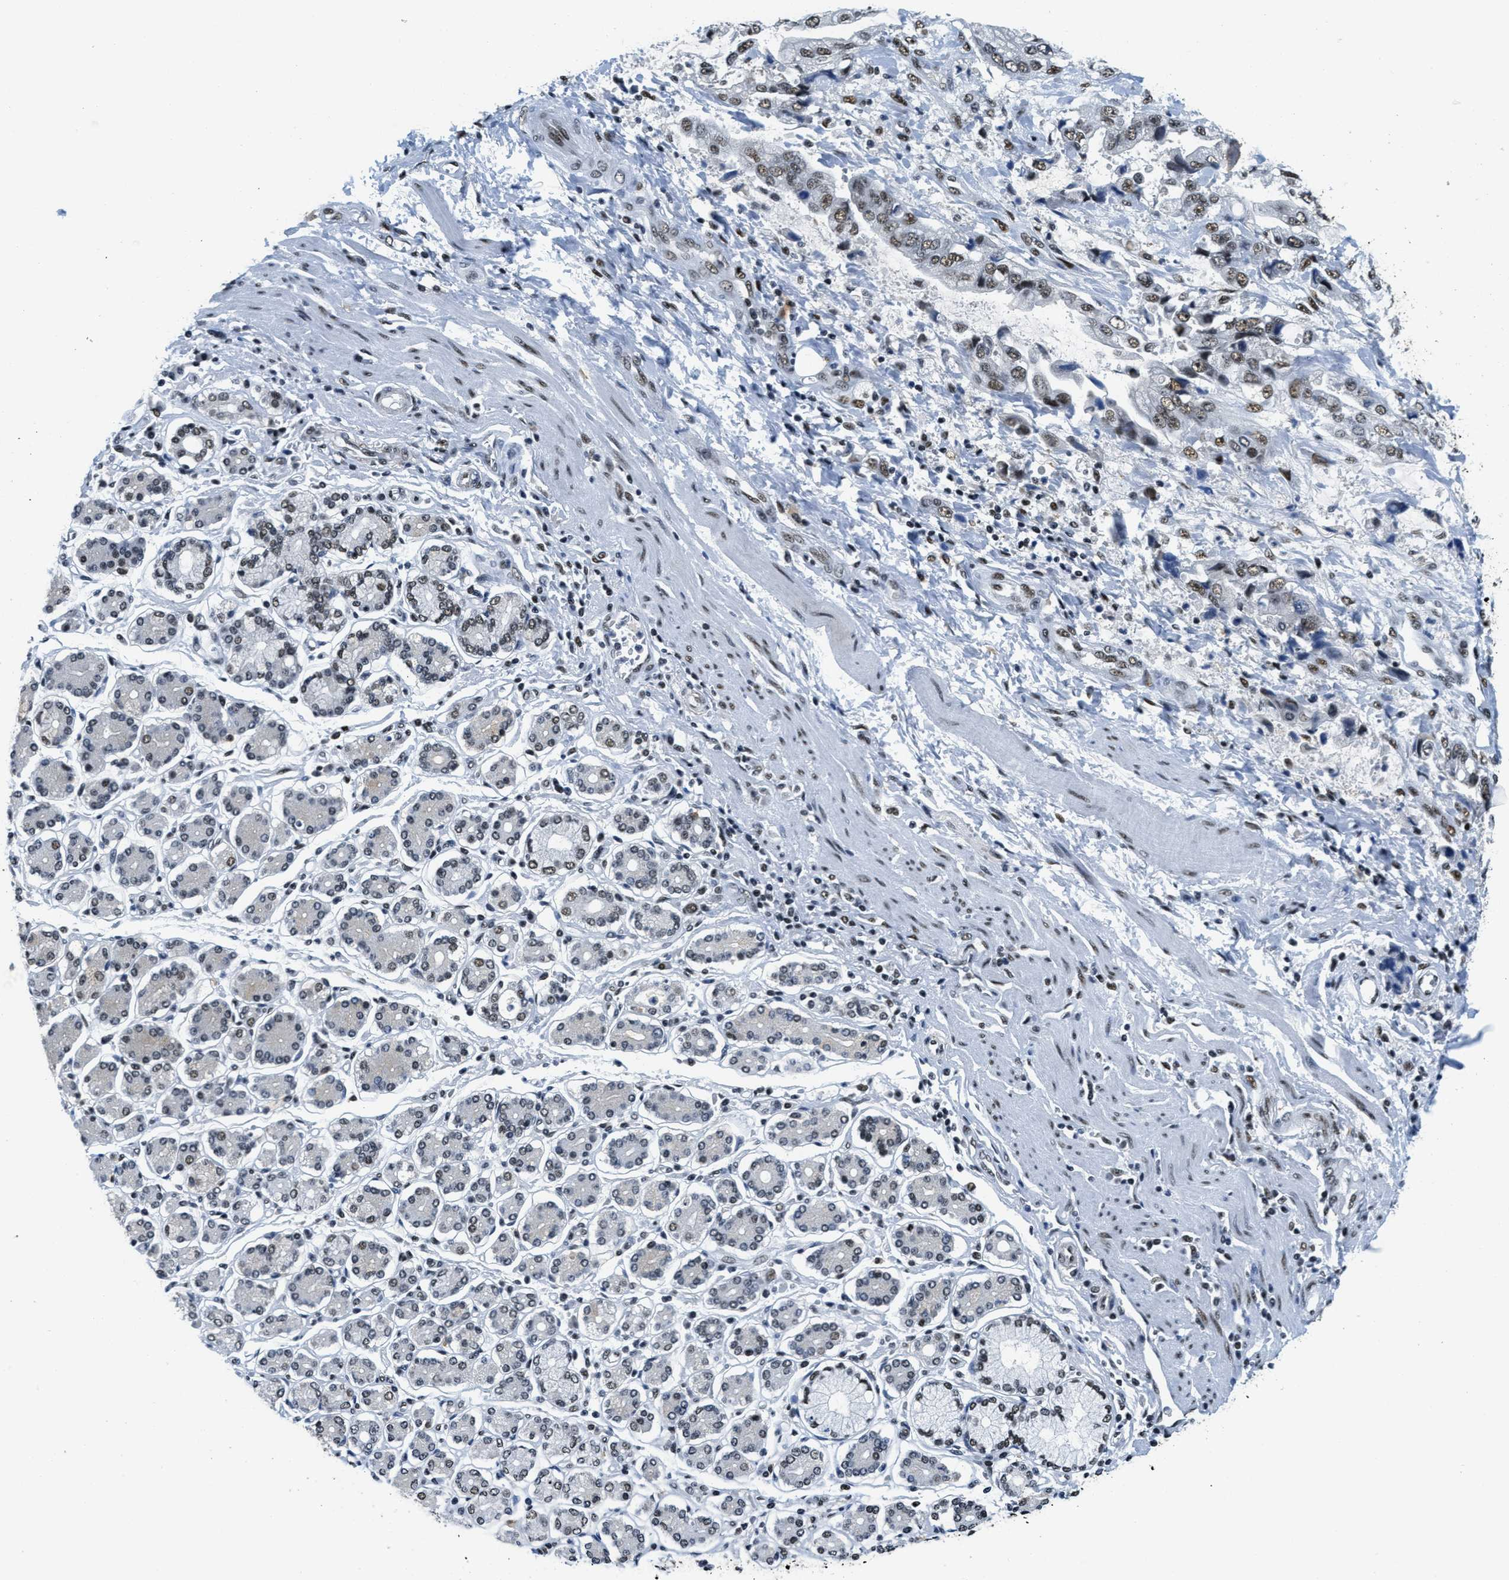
{"staining": {"intensity": "weak", "quantity": ">75%", "location": "nuclear"}, "tissue": "stomach cancer", "cell_type": "Tumor cells", "image_type": "cancer", "snomed": [{"axis": "morphology", "description": "Normal tissue, NOS"}, {"axis": "morphology", "description": "Adenocarcinoma, NOS"}, {"axis": "topography", "description": "Stomach"}], "caption": "IHC photomicrograph of neoplastic tissue: stomach cancer stained using immunohistochemistry demonstrates low levels of weak protein expression localized specifically in the nuclear of tumor cells, appearing as a nuclear brown color.", "gene": "SSB", "patient": {"sex": "male", "age": 62}}